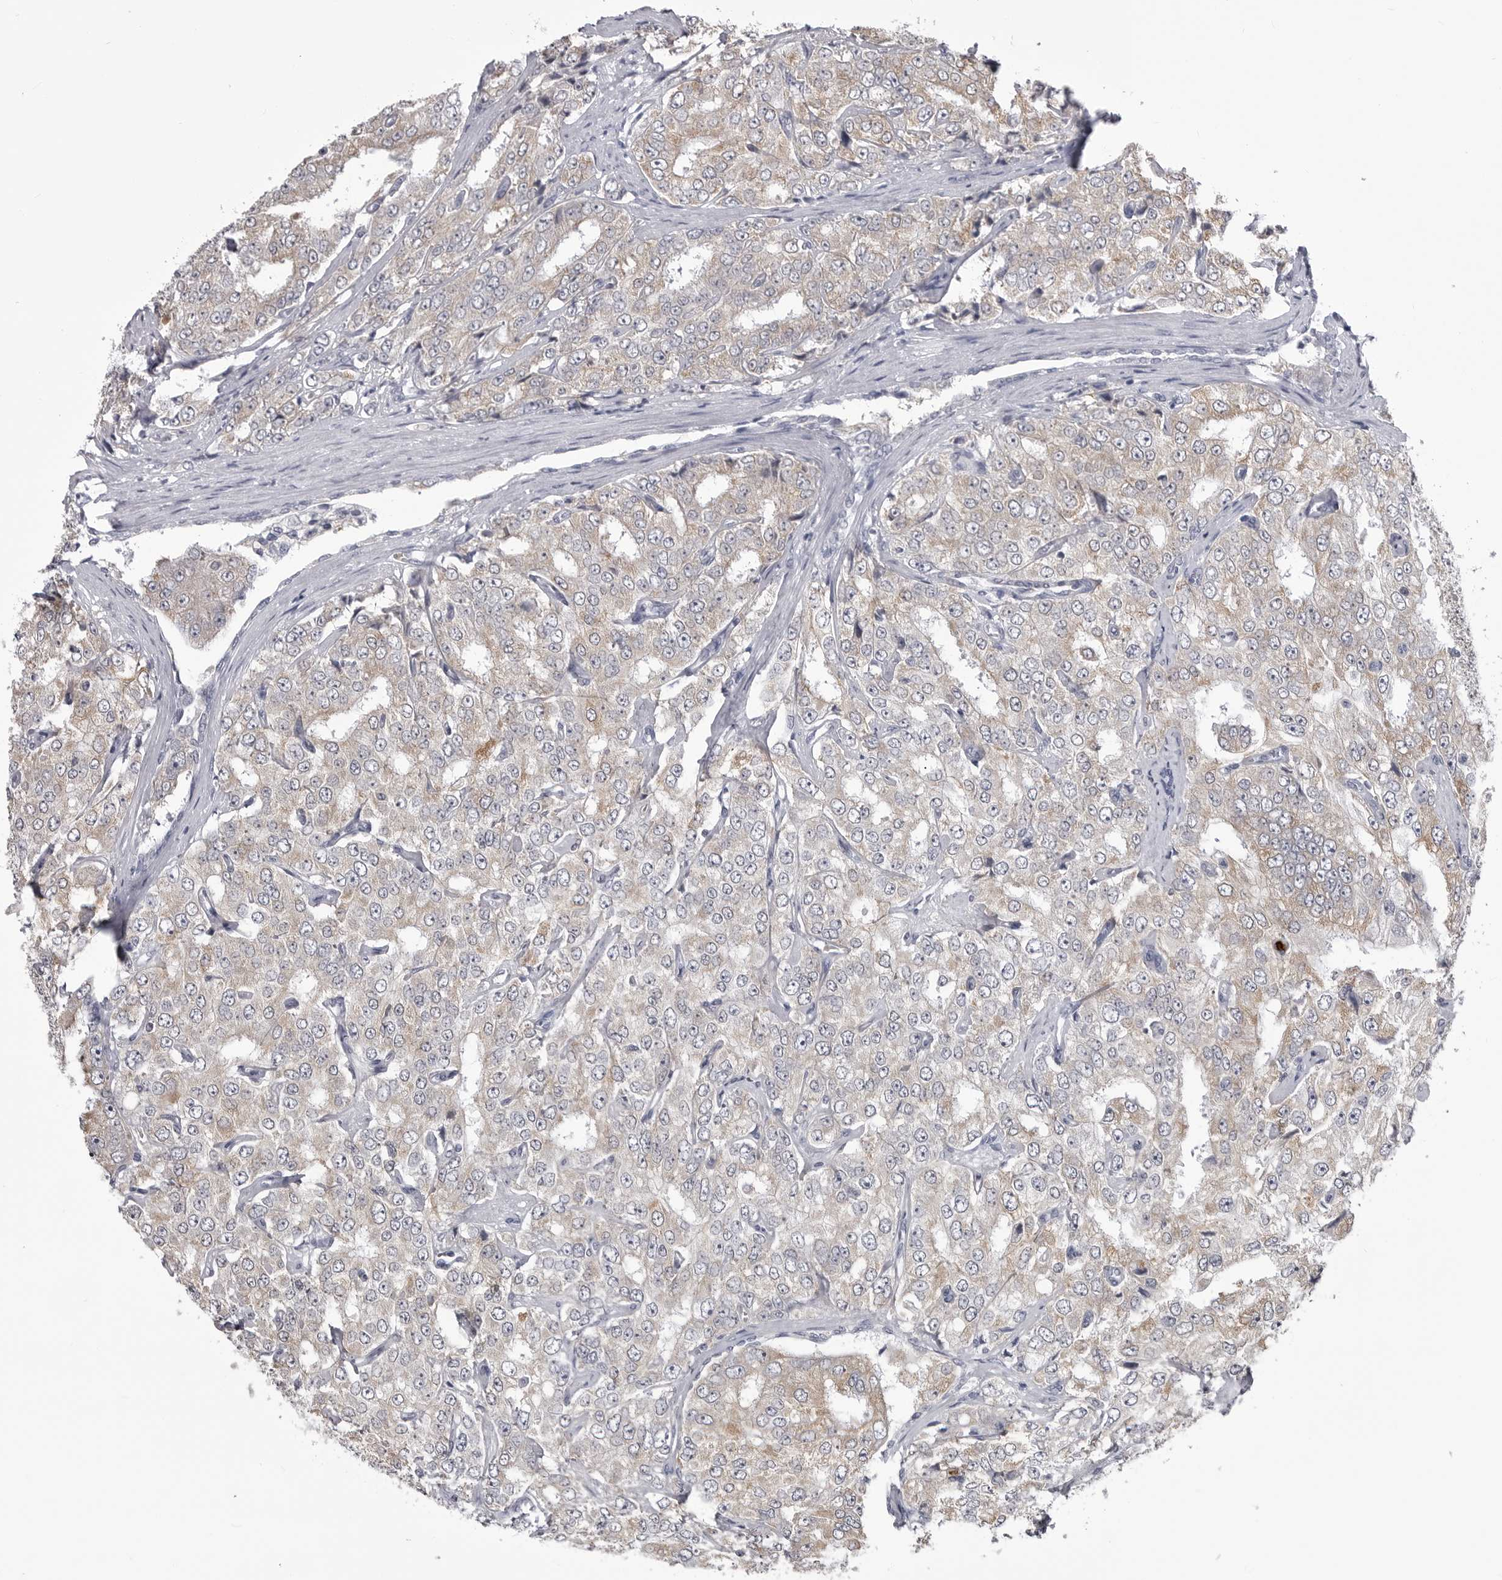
{"staining": {"intensity": "negative", "quantity": "none", "location": "none"}, "tissue": "prostate cancer", "cell_type": "Tumor cells", "image_type": "cancer", "snomed": [{"axis": "morphology", "description": "Adenocarcinoma, High grade"}, {"axis": "topography", "description": "Prostate"}], "caption": "Immunohistochemistry image of neoplastic tissue: human prostate cancer stained with DAB displays no significant protein staining in tumor cells.", "gene": "STAP2", "patient": {"sex": "male", "age": 58}}